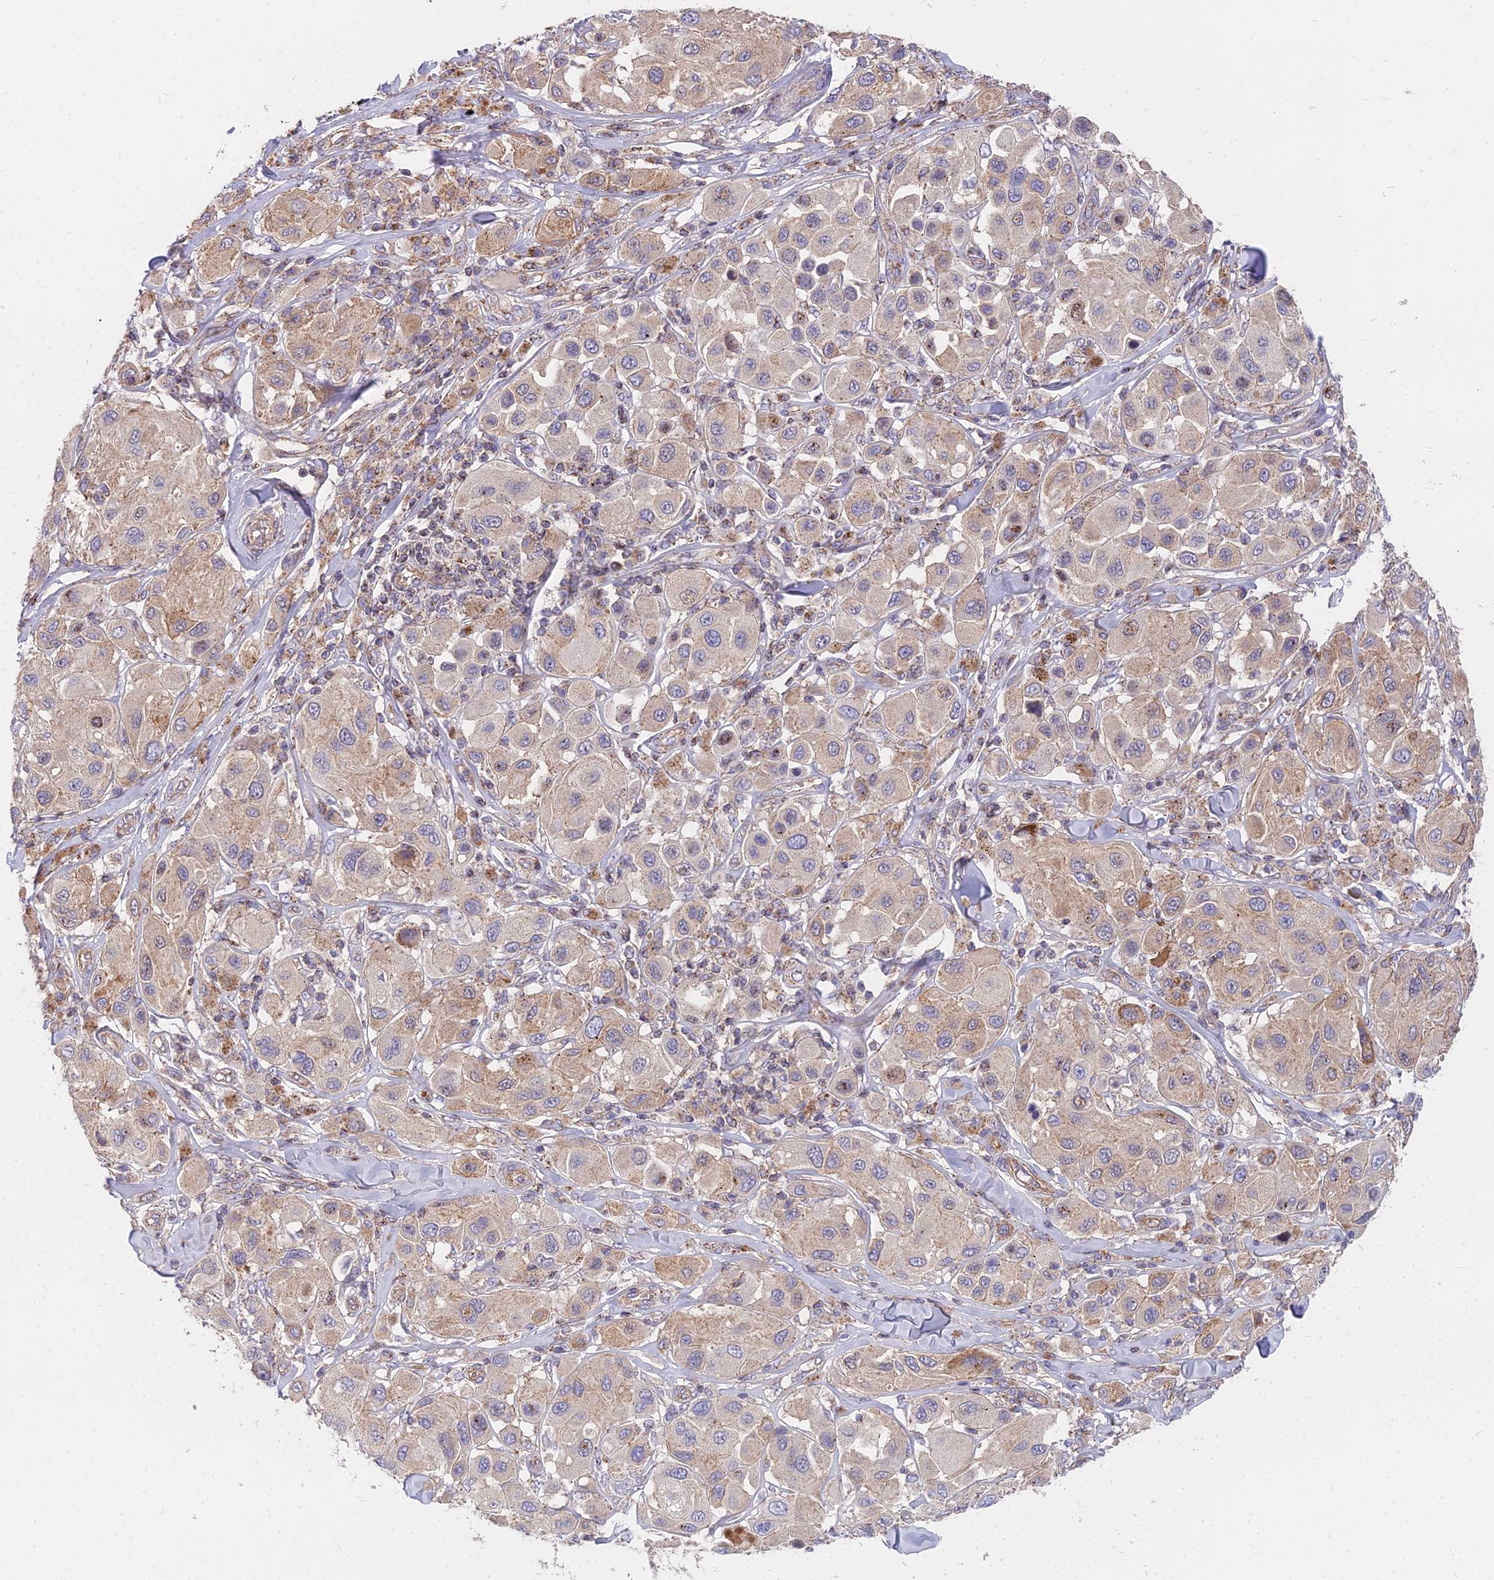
{"staining": {"intensity": "weak", "quantity": "25%-75%", "location": "cytoplasmic/membranous,nuclear"}, "tissue": "melanoma", "cell_type": "Tumor cells", "image_type": "cancer", "snomed": [{"axis": "morphology", "description": "Malignant melanoma, Metastatic site"}, {"axis": "topography", "description": "Skin"}], "caption": "Immunohistochemistry (DAB (3,3'-diaminobenzidine)) staining of melanoma shows weak cytoplasmic/membranous and nuclear protein staining in about 25%-75% of tumor cells. (Stains: DAB in brown, nuclei in blue, Microscopy: brightfield microscopy at high magnification).", "gene": "FRMPD1", "patient": {"sex": "male", "age": 41}}